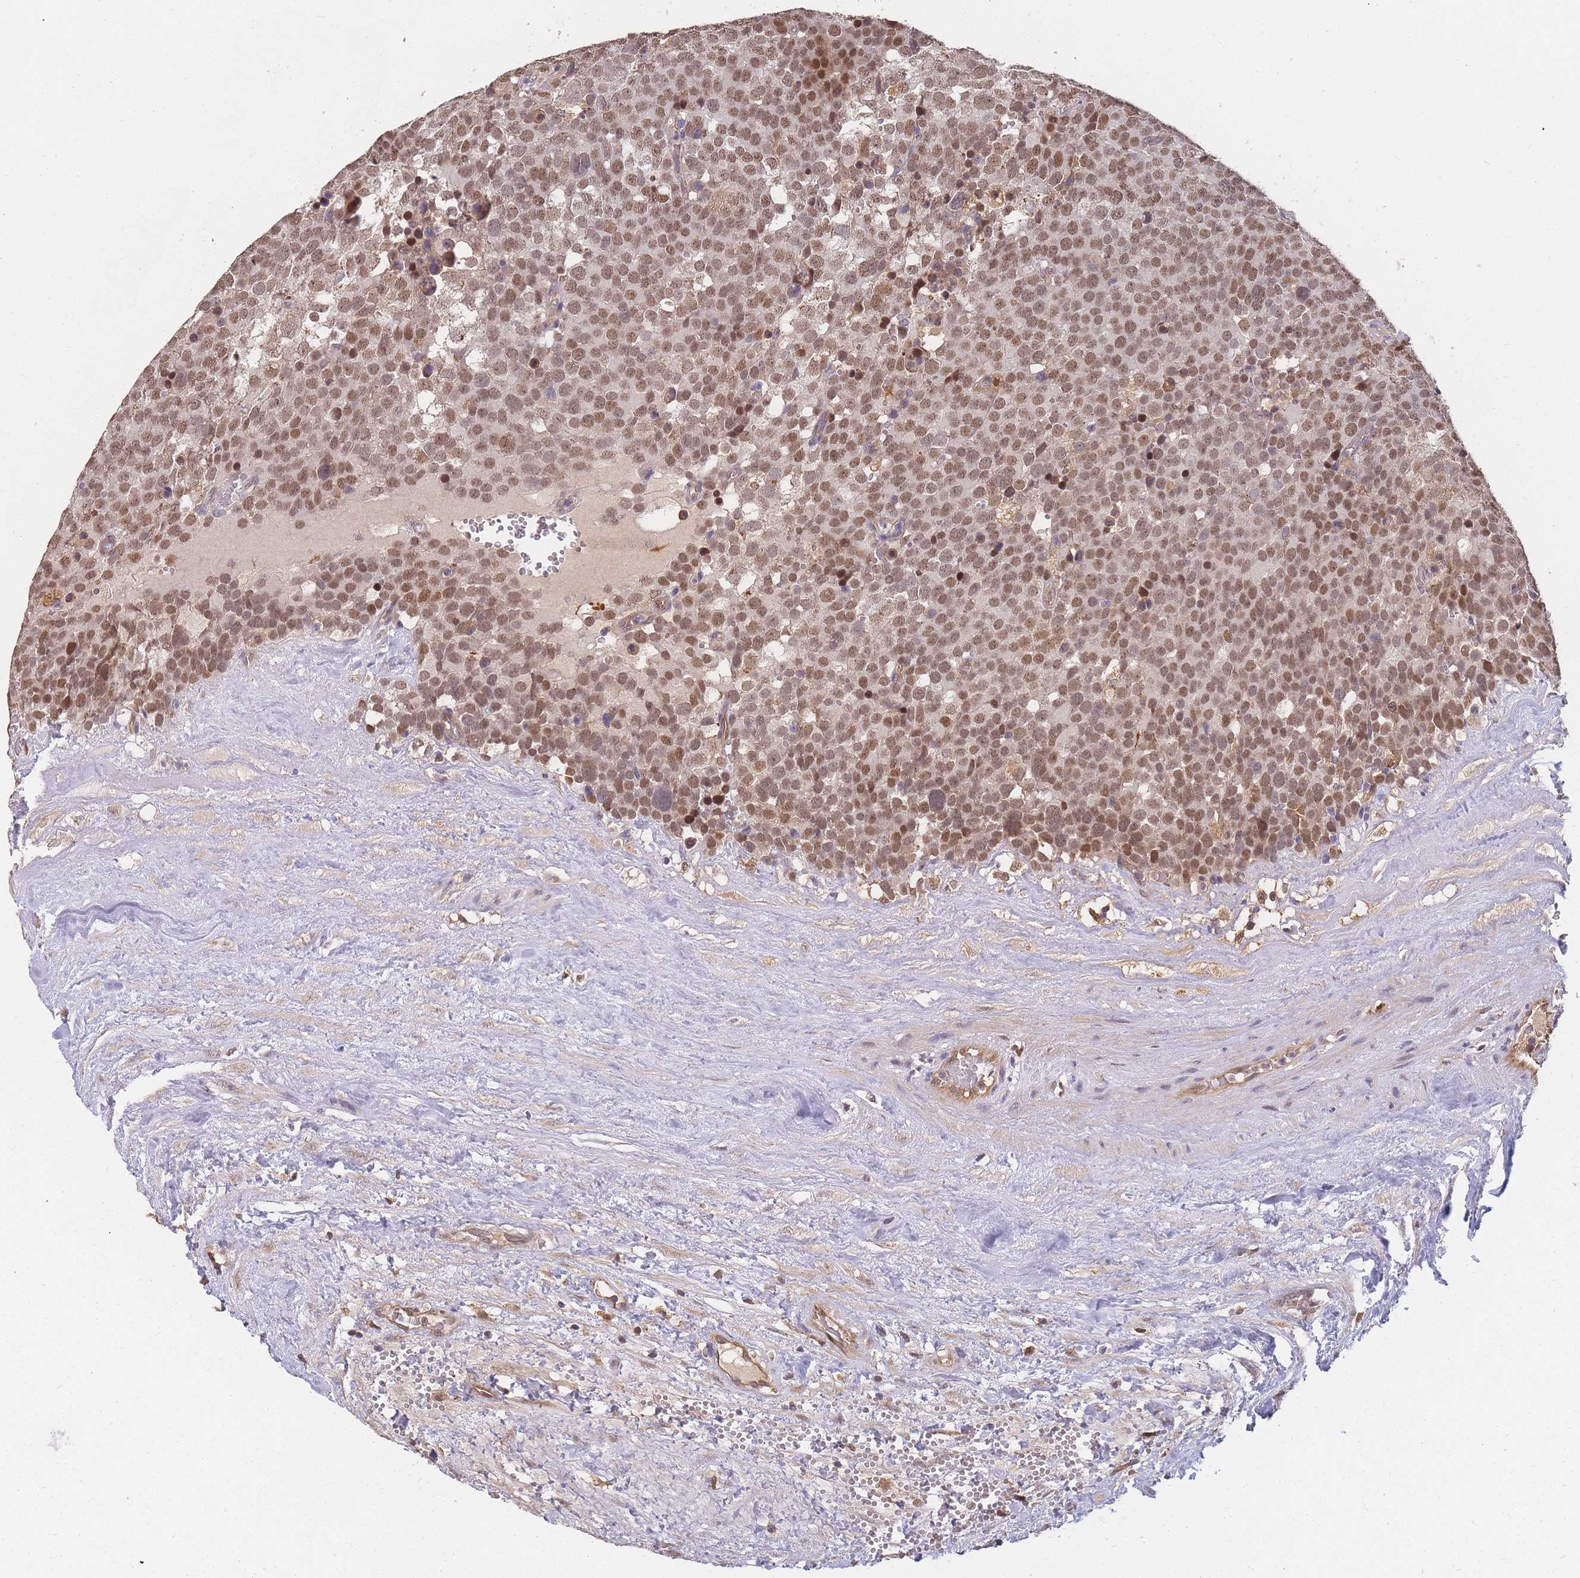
{"staining": {"intensity": "moderate", "quantity": ">75%", "location": "nuclear"}, "tissue": "testis cancer", "cell_type": "Tumor cells", "image_type": "cancer", "snomed": [{"axis": "morphology", "description": "Seminoma, NOS"}, {"axis": "topography", "description": "Testis"}], "caption": "Immunohistochemistry image of human testis seminoma stained for a protein (brown), which displays medium levels of moderate nuclear expression in approximately >75% of tumor cells.", "gene": "CDKN2AIPNL", "patient": {"sex": "male", "age": 71}}